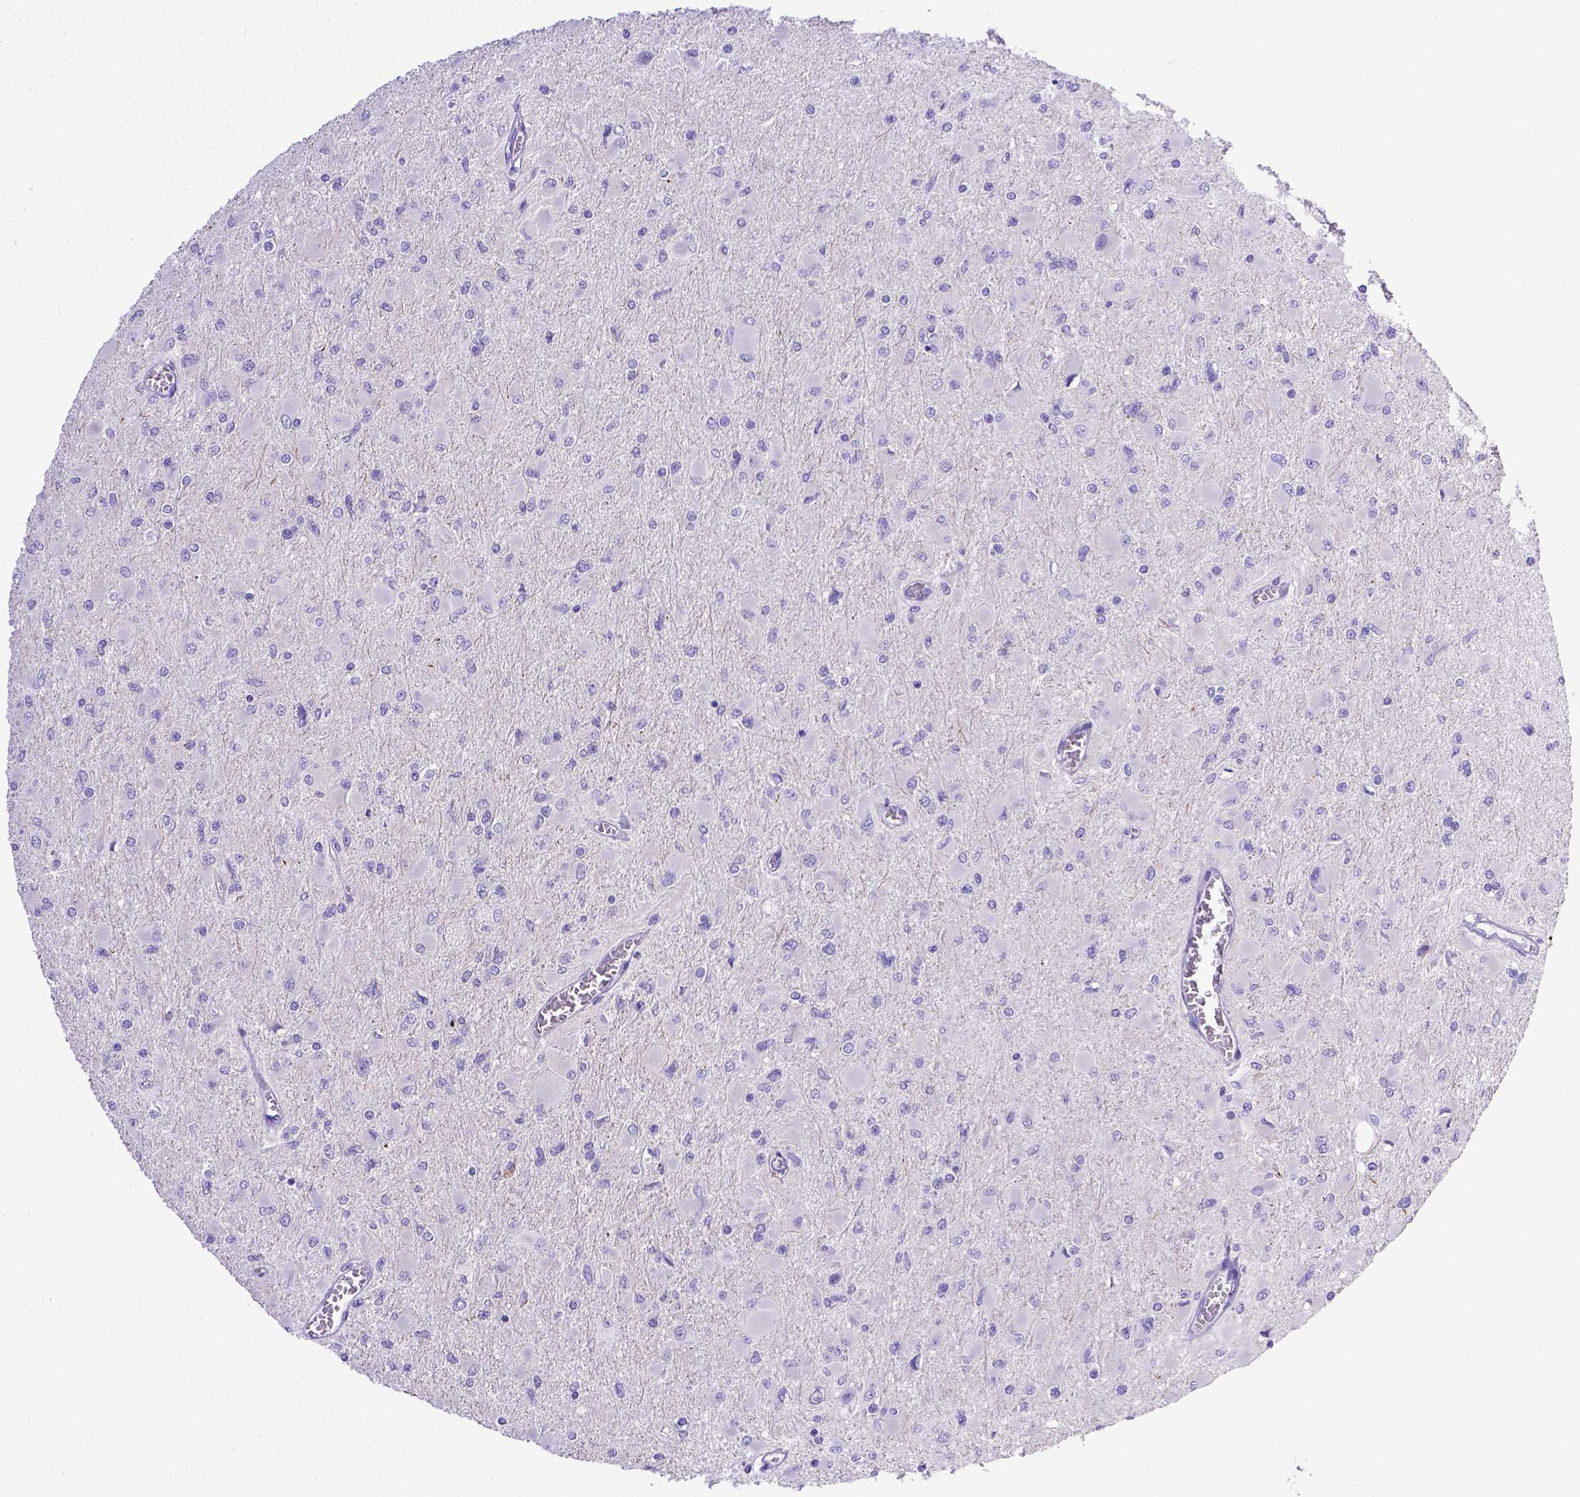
{"staining": {"intensity": "negative", "quantity": "none", "location": "none"}, "tissue": "glioma", "cell_type": "Tumor cells", "image_type": "cancer", "snomed": [{"axis": "morphology", "description": "Glioma, malignant, High grade"}, {"axis": "topography", "description": "Cerebral cortex"}], "caption": "Histopathology image shows no protein staining in tumor cells of malignant high-grade glioma tissue. (Immunohistochemistry, brightfield microscopy, high magnification).", "gene": "BTN1A1", "patient": {"sex": "female", "age": 36}}